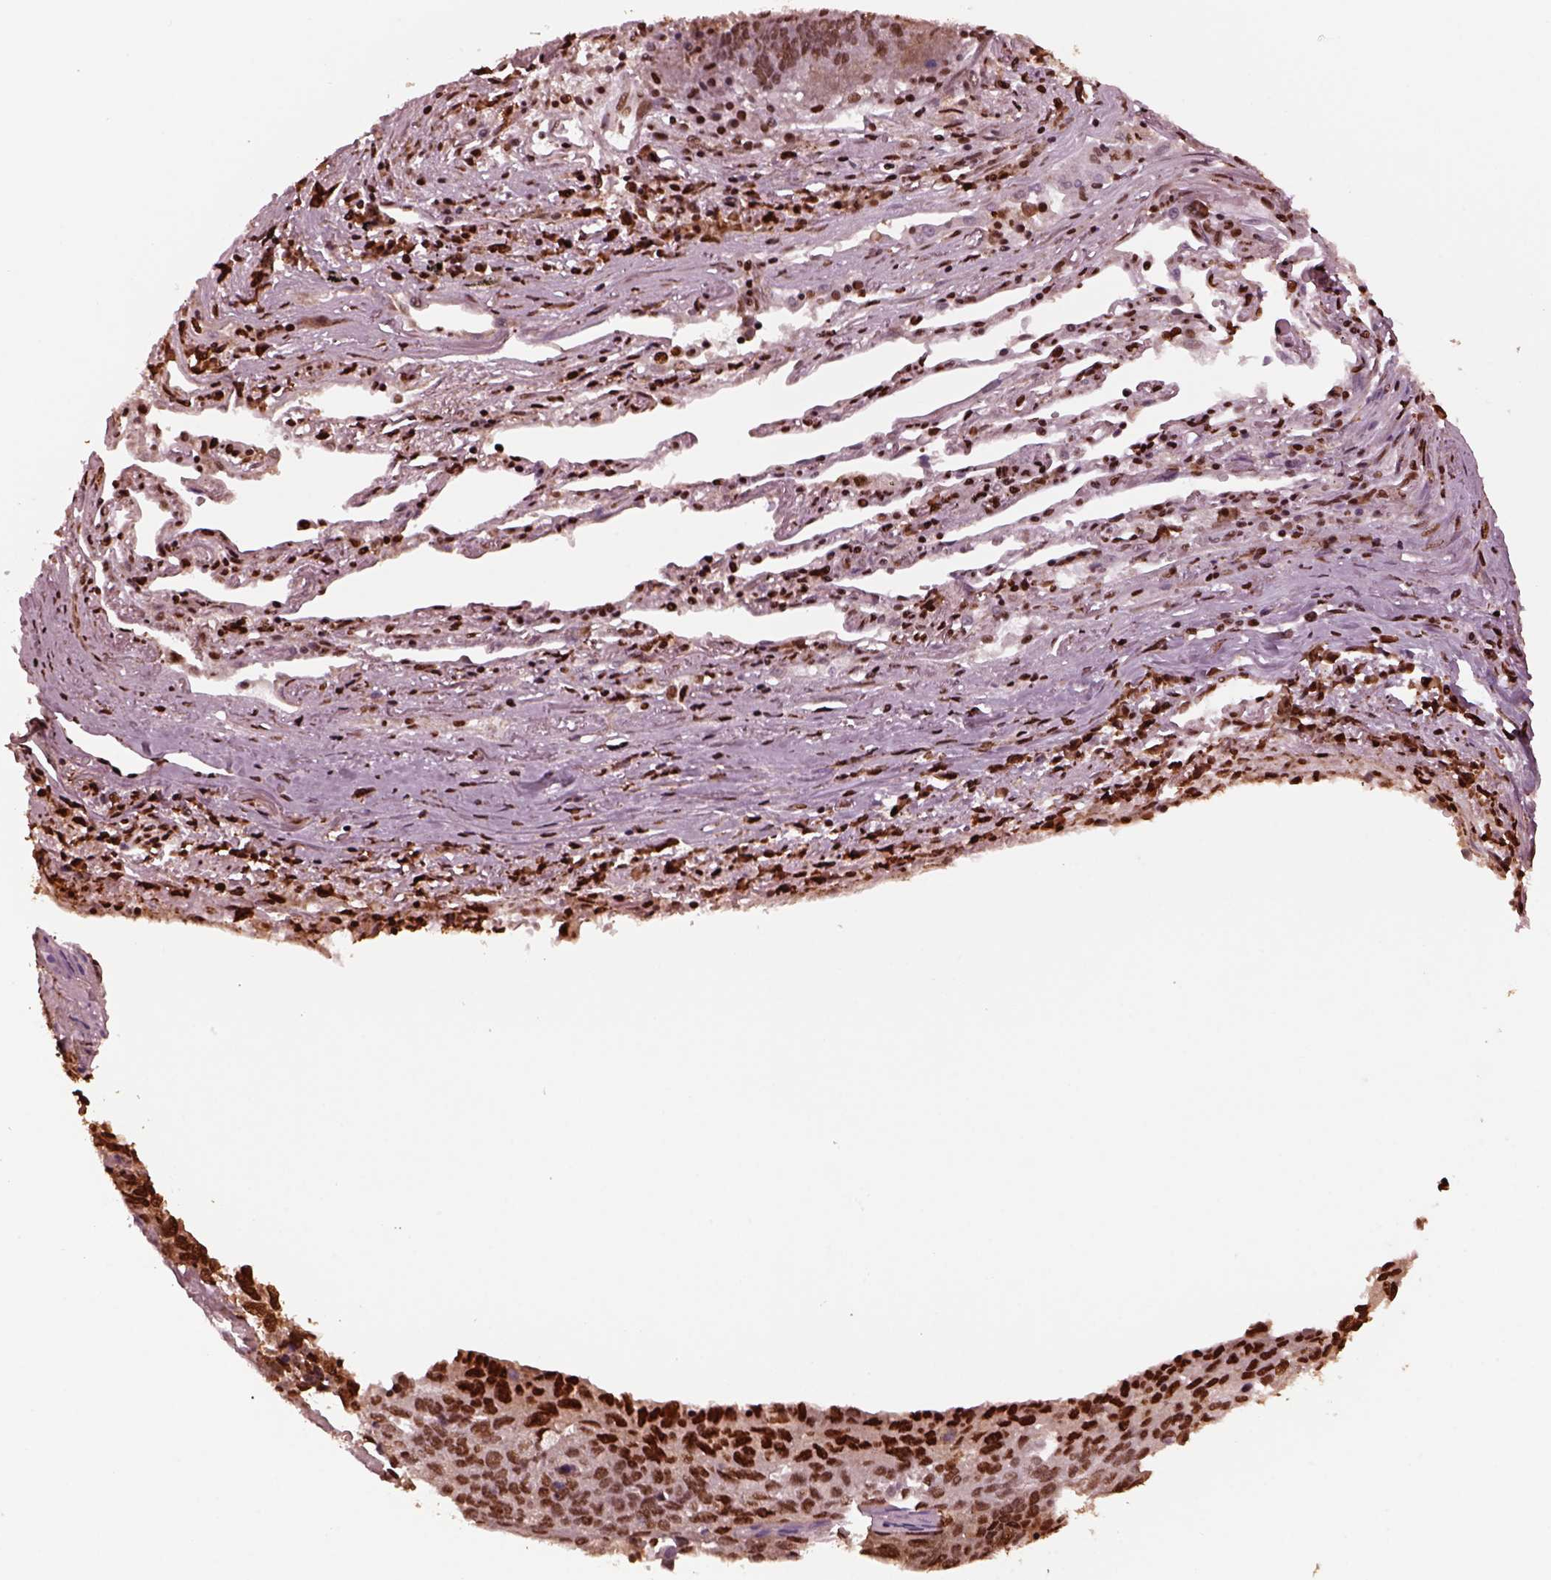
{"staining": {"intensity": "strong", "quantity": "25%-75%", "location": "nuclear"}, "tissue": "lung cancer", "cell_type": "Tumor cells", "image_type": "cancer", "snomed": [{"axis": "morphology", "description": "Squamous cell carcinoma, NOS"}, {"axis": "topography", "description": "Lung"}], "caption": "Human lung cancer (squamous cell carcinoma) stained with a brown dye shows strong nuclear positive positivity in about 25%-75% of tumor cells.", "gene": "NSD1", "patient": {"sex": "male", "age": 73}}